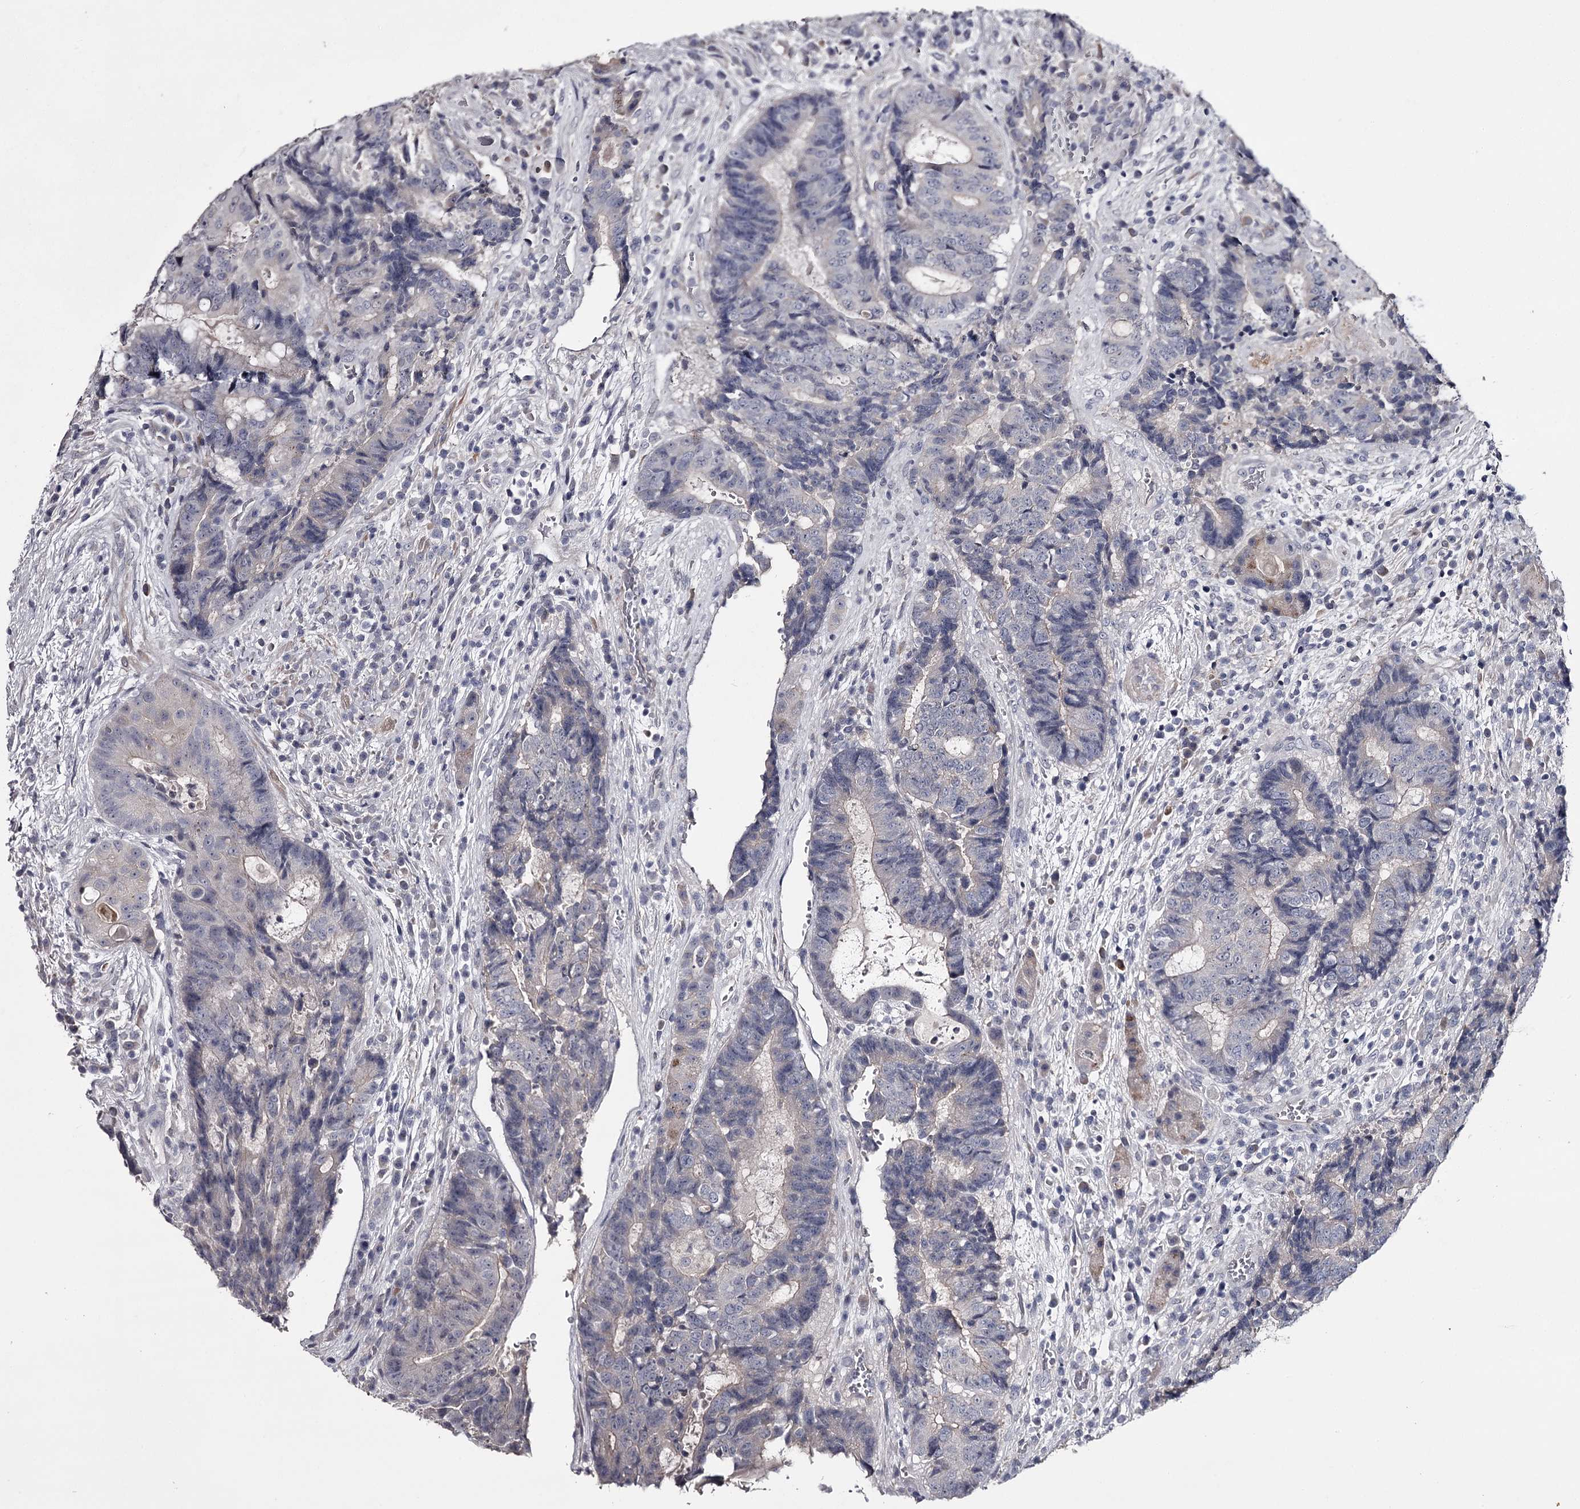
{"staining": {"intensity": "negative", "quantity": "none", "location": "none"}, "tissue": "colorectal cancer", "cell_type": "Tumor cells", "image_type": "cancer", "snomed": [{"axis": "morphology", "description": "Adenocarcinoma, NOS"}, {"axis": "topography", "description": "Rectum"}], "caption": "Immunohistochemical staining of human colorectal adenocarcinoma exhibits no significant positivity in tumor cells.", "gene": "FDXACB1", "patient": {"sex": "male", "age": 69}}